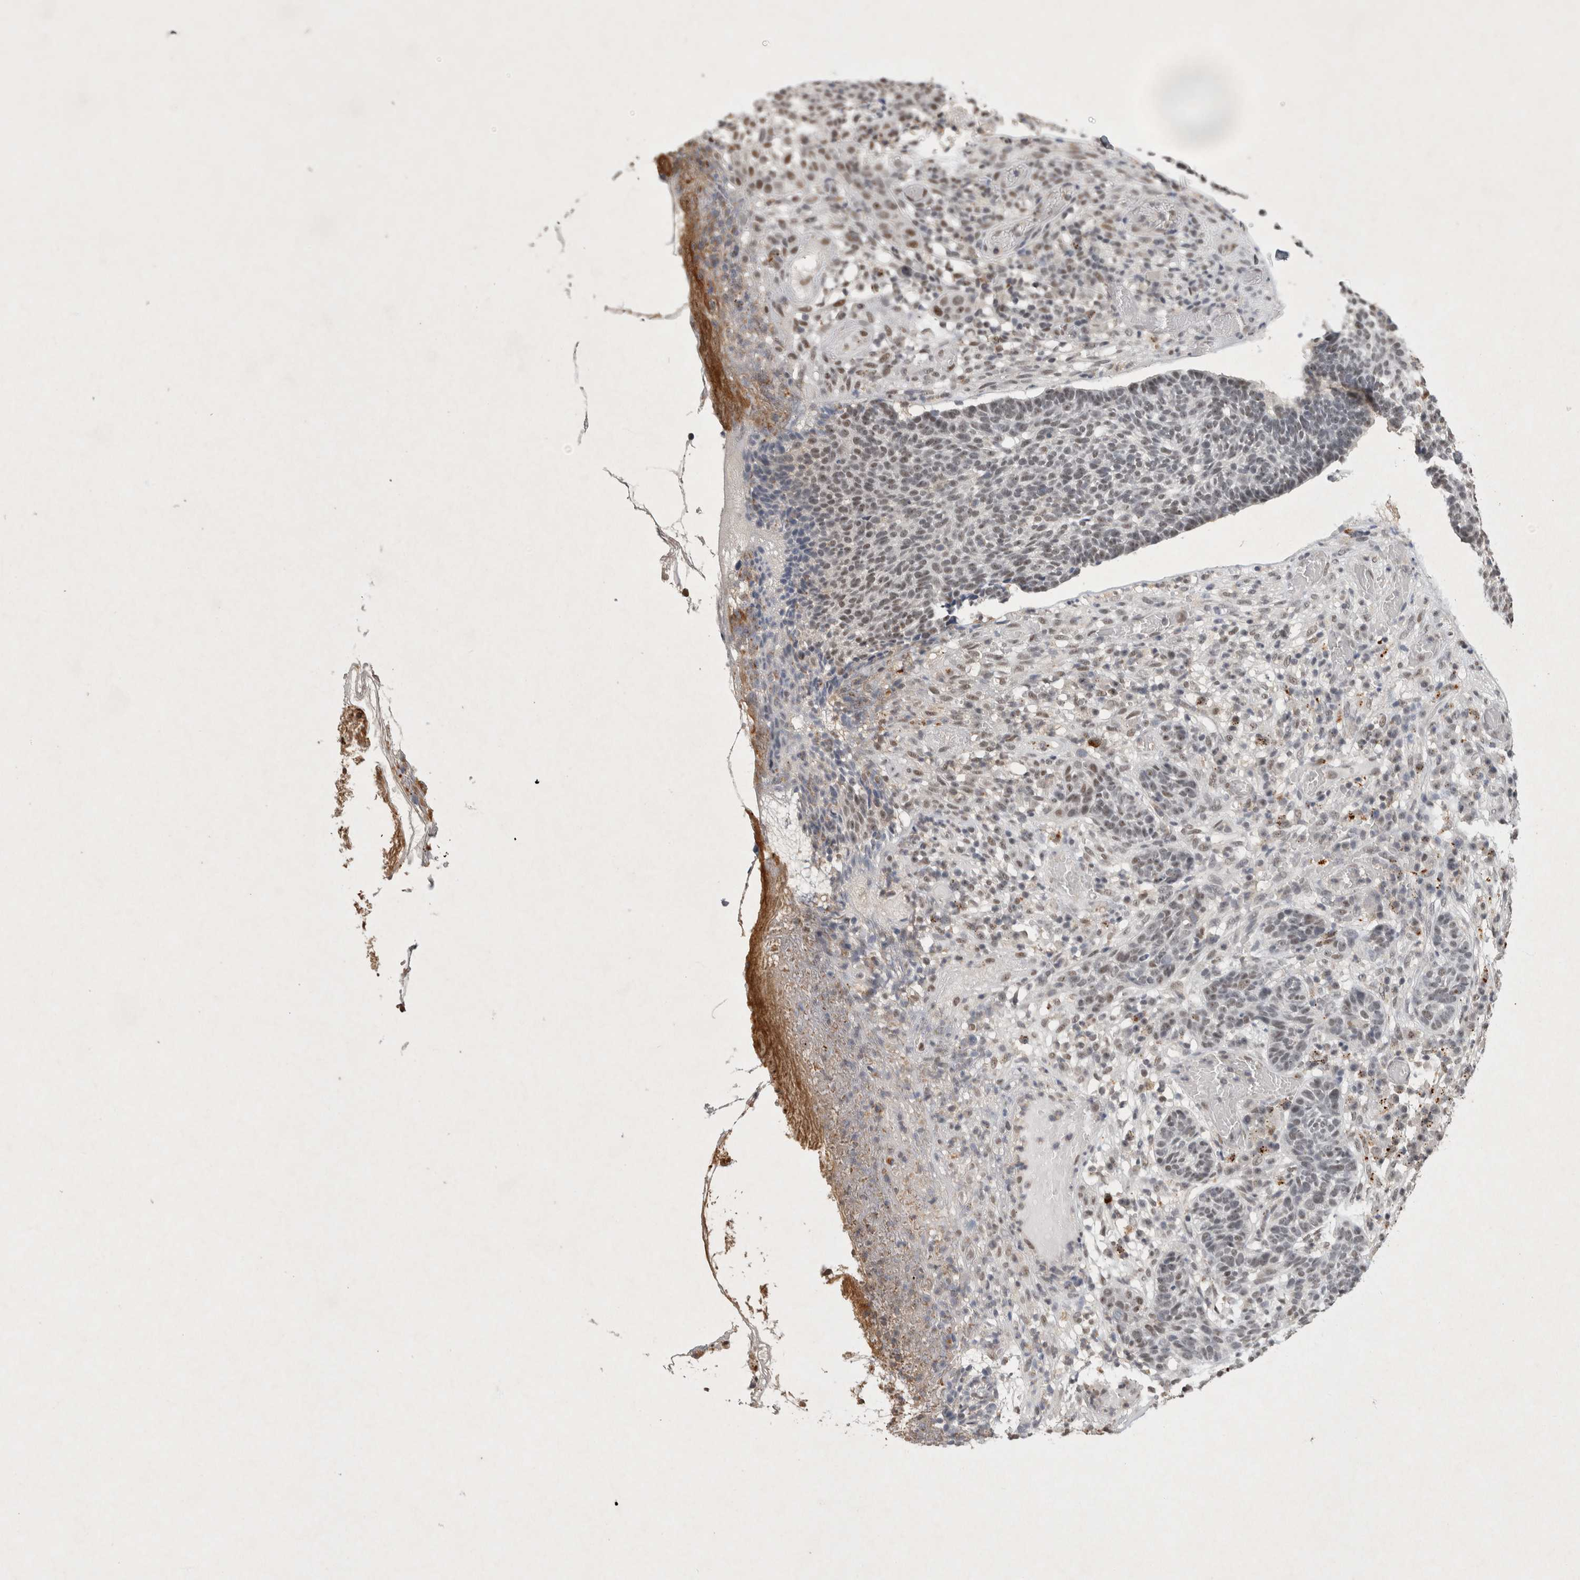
{"staining": {"intensity": "weak", "quantity": ">75%", "location": "nuclear"}, "tissue": "skin cancer", "cell_type": "Tumor cells", "image_type": "cancer", "snomed": [{"axis": "morphology", "description": "Basal cell carcinoma"}, {"axis": "topography", "description": "Skin"}], "caption": "Immunohistochemical staining of human skin cancer (basal cell carcinoma) reveals weak nuclear protein staining in approximately >75% of tumor cells.", "gene": "XRCC5", "patient": {"sex": "male", "age": 85}}